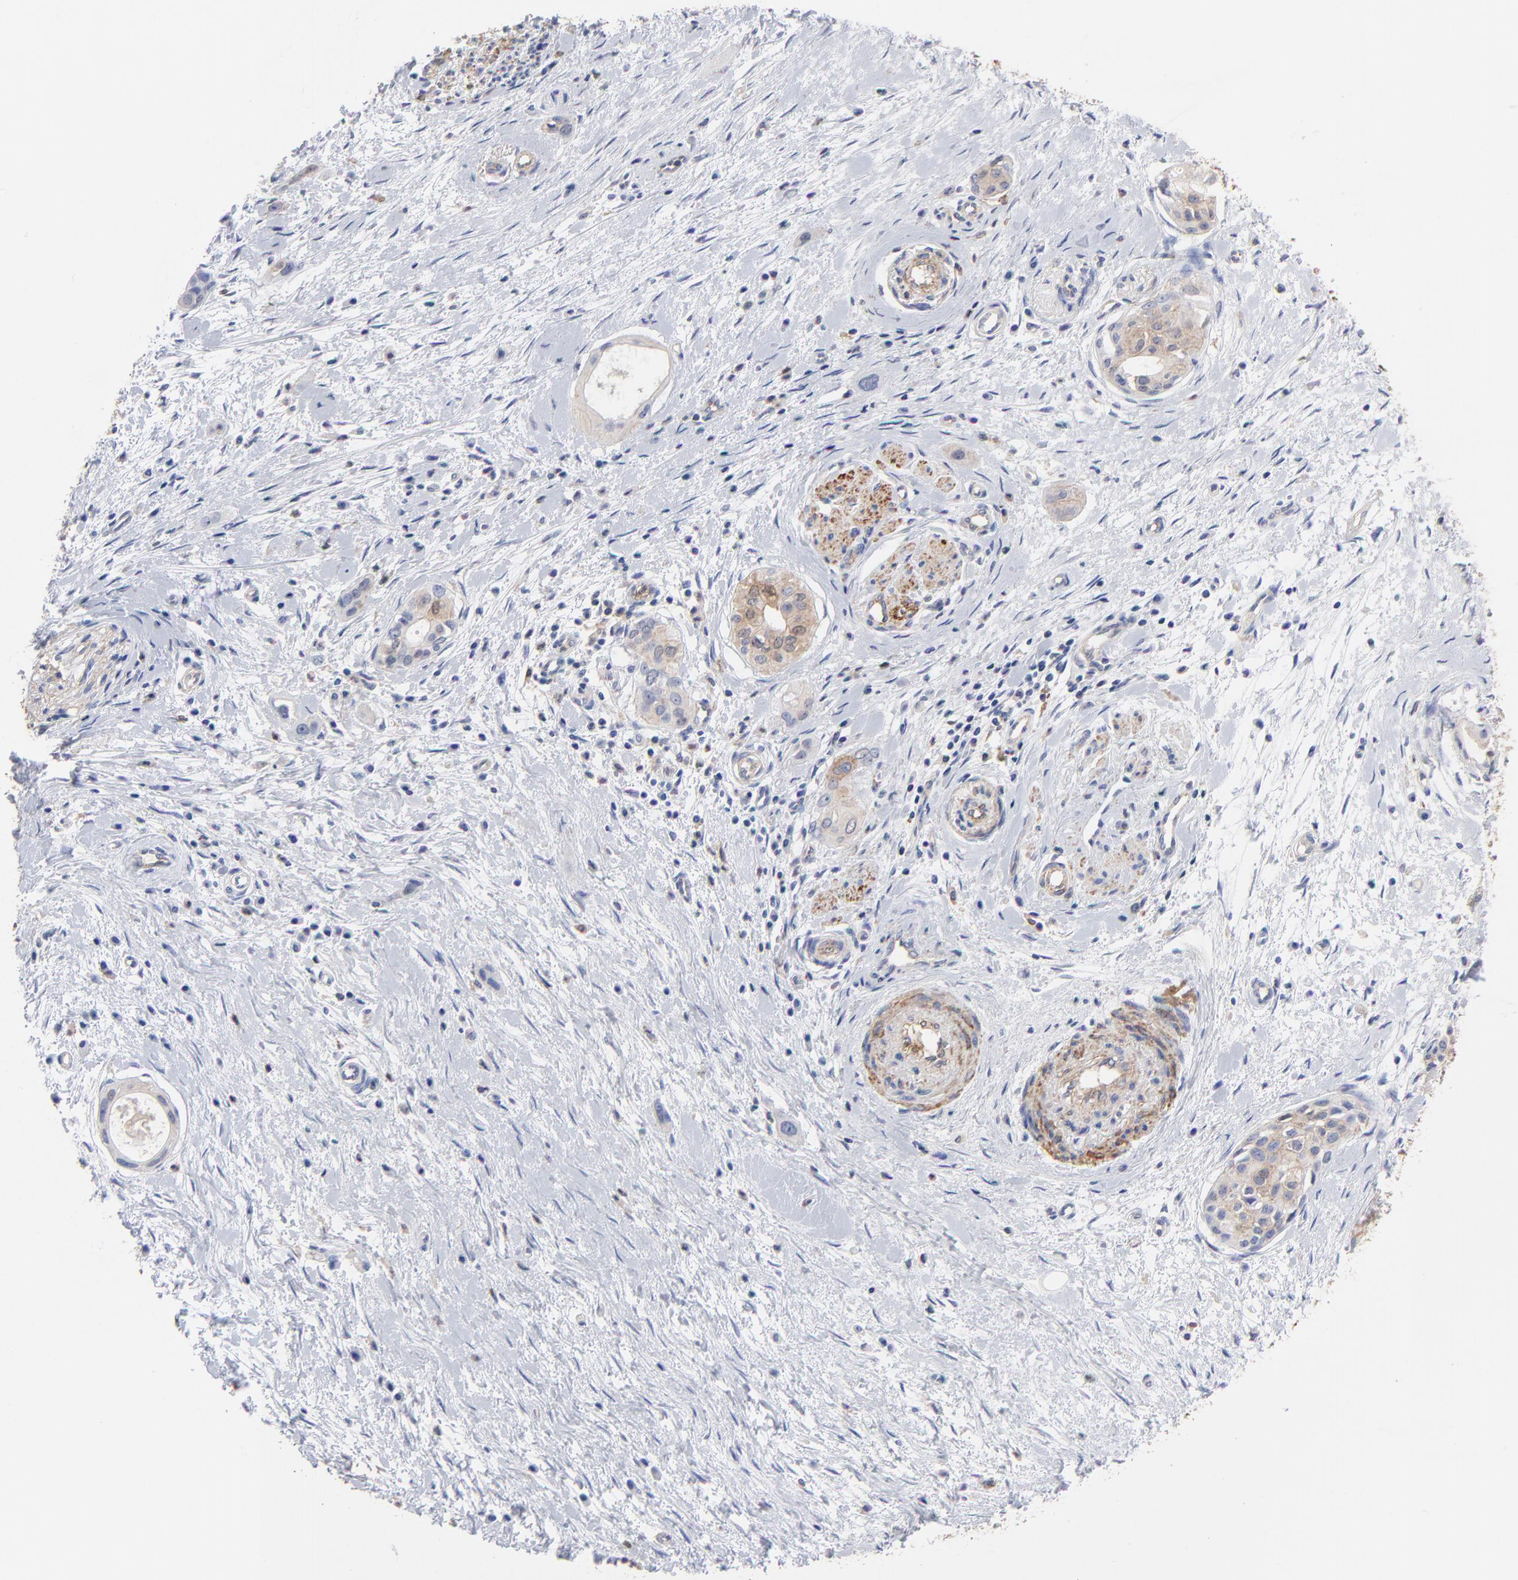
{"staining": {"intensity": "weak", "quantity": "25%-75%", "location": "cytoplasmic/membranous"}, "tissue": "pancreatic cancer", "cell_type": "Tumor cells", "image_type": "cancer", "snomed": [{"axis": "morphology", "description": "Adenocarcinoma, NOS"}, {"axis": "topography", "description": "Pancreas"}], "caption": "Immunohistochemical staining of pancreatic cancer (adenocarcinoma) exhibits low levels of weak cytoplasmic/membranous positivity in about 25%-75% of tumor cells.", "gene": "ASL", "patient": {"sex": "female", "age": 60}}